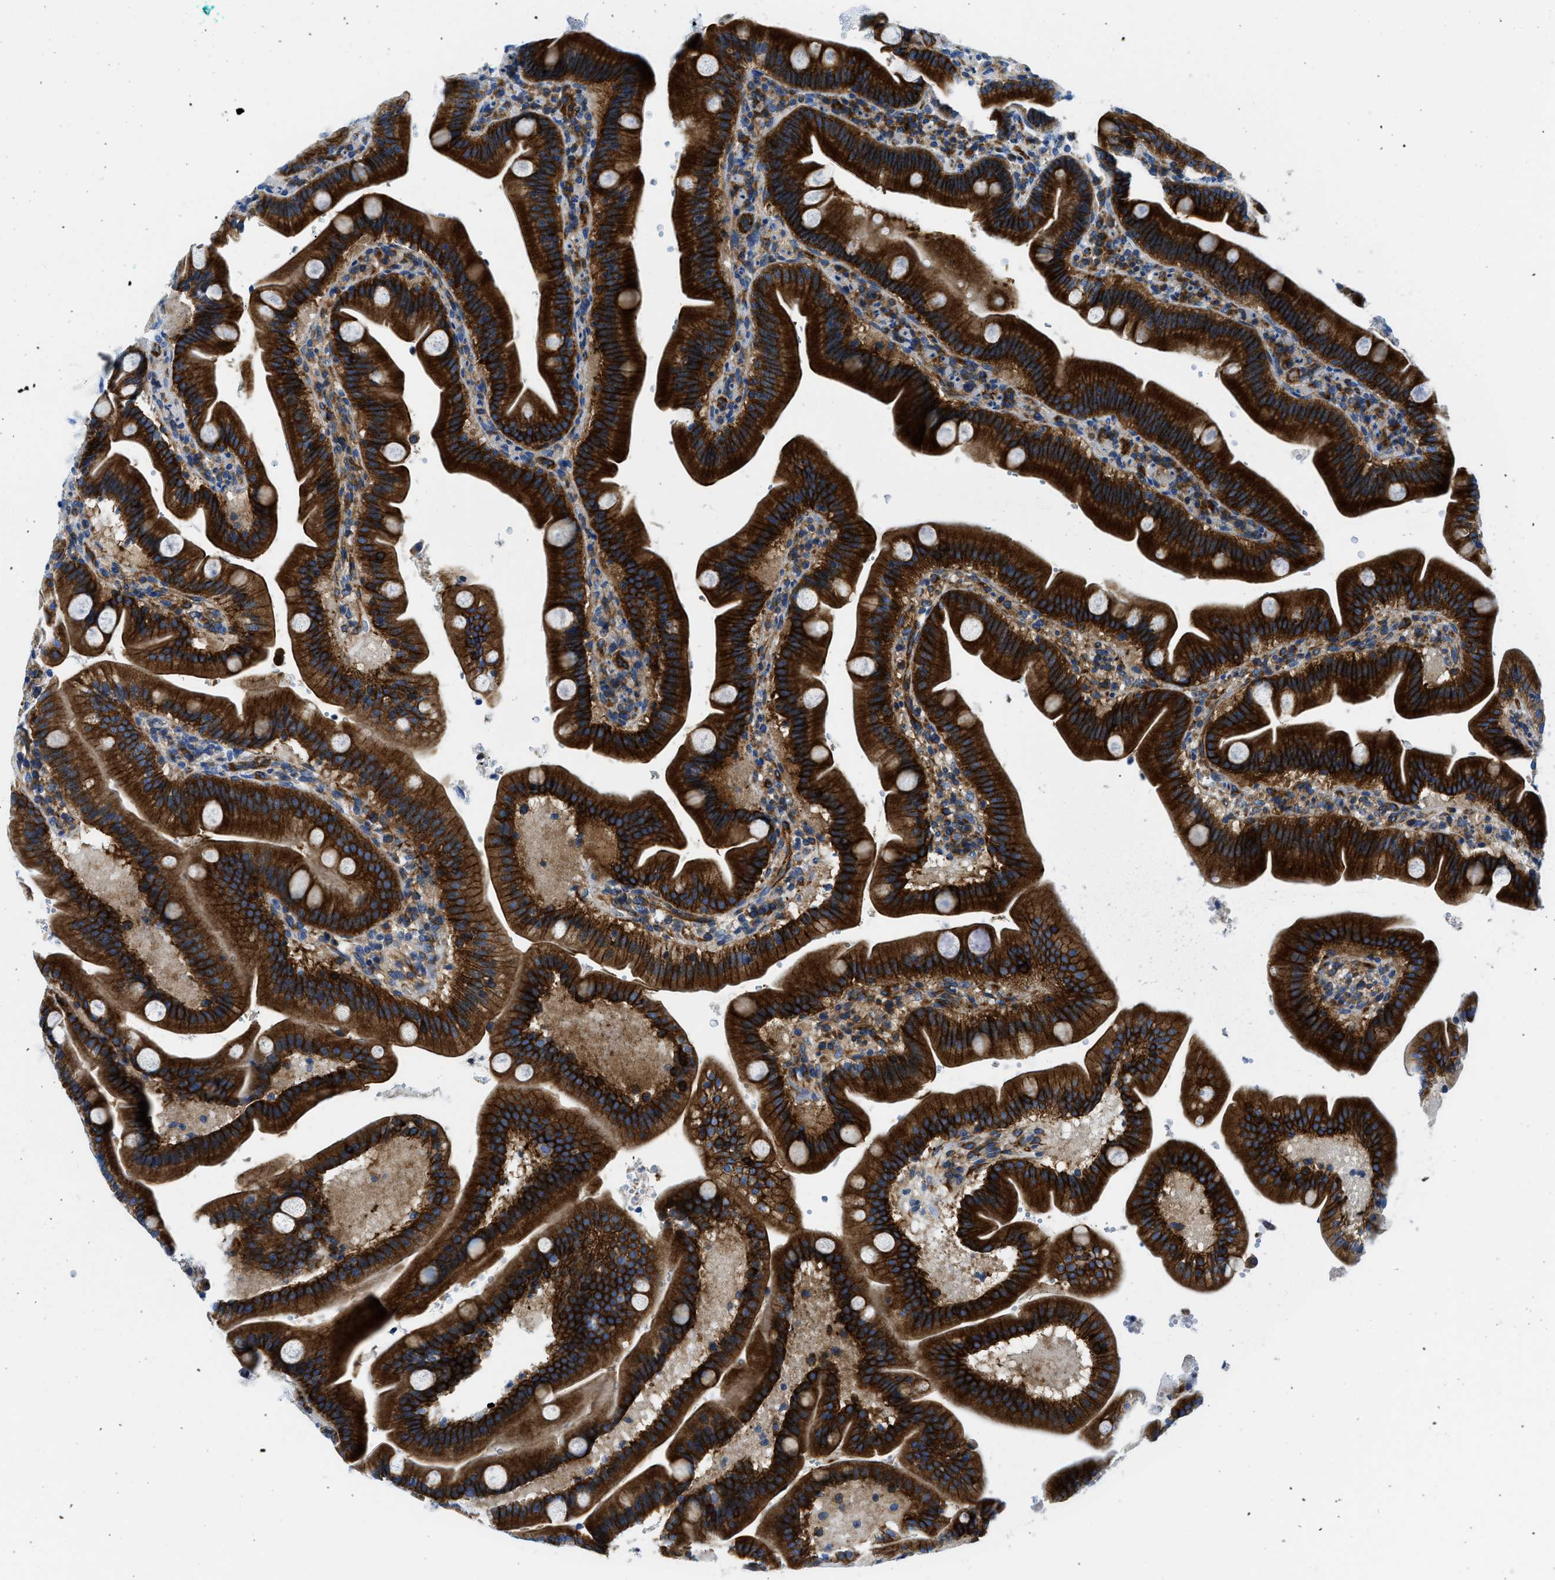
{"staining": {"intensity": "strong", "quantity": ">75%", "location": "cytoplasmic/membranous"}, "tissue": "duodenum", "cell_type": "Glandular cells", "image_type": "normal", "snomed": [{"axis": "morphology", "description": "Normal tissue, NOS"}, {"axis": "topography", "description": "Duodenum"}], "caption": "Duodenum stained with DAB (3,3'-diaminobenzidine) immunohistochemistry (IHC) displays high levels of strong cytoplasmic/membranous expression in about >75% of glandular cells.", "gene": "CUTA", "patient": {"sex": "male", "age": 54}}